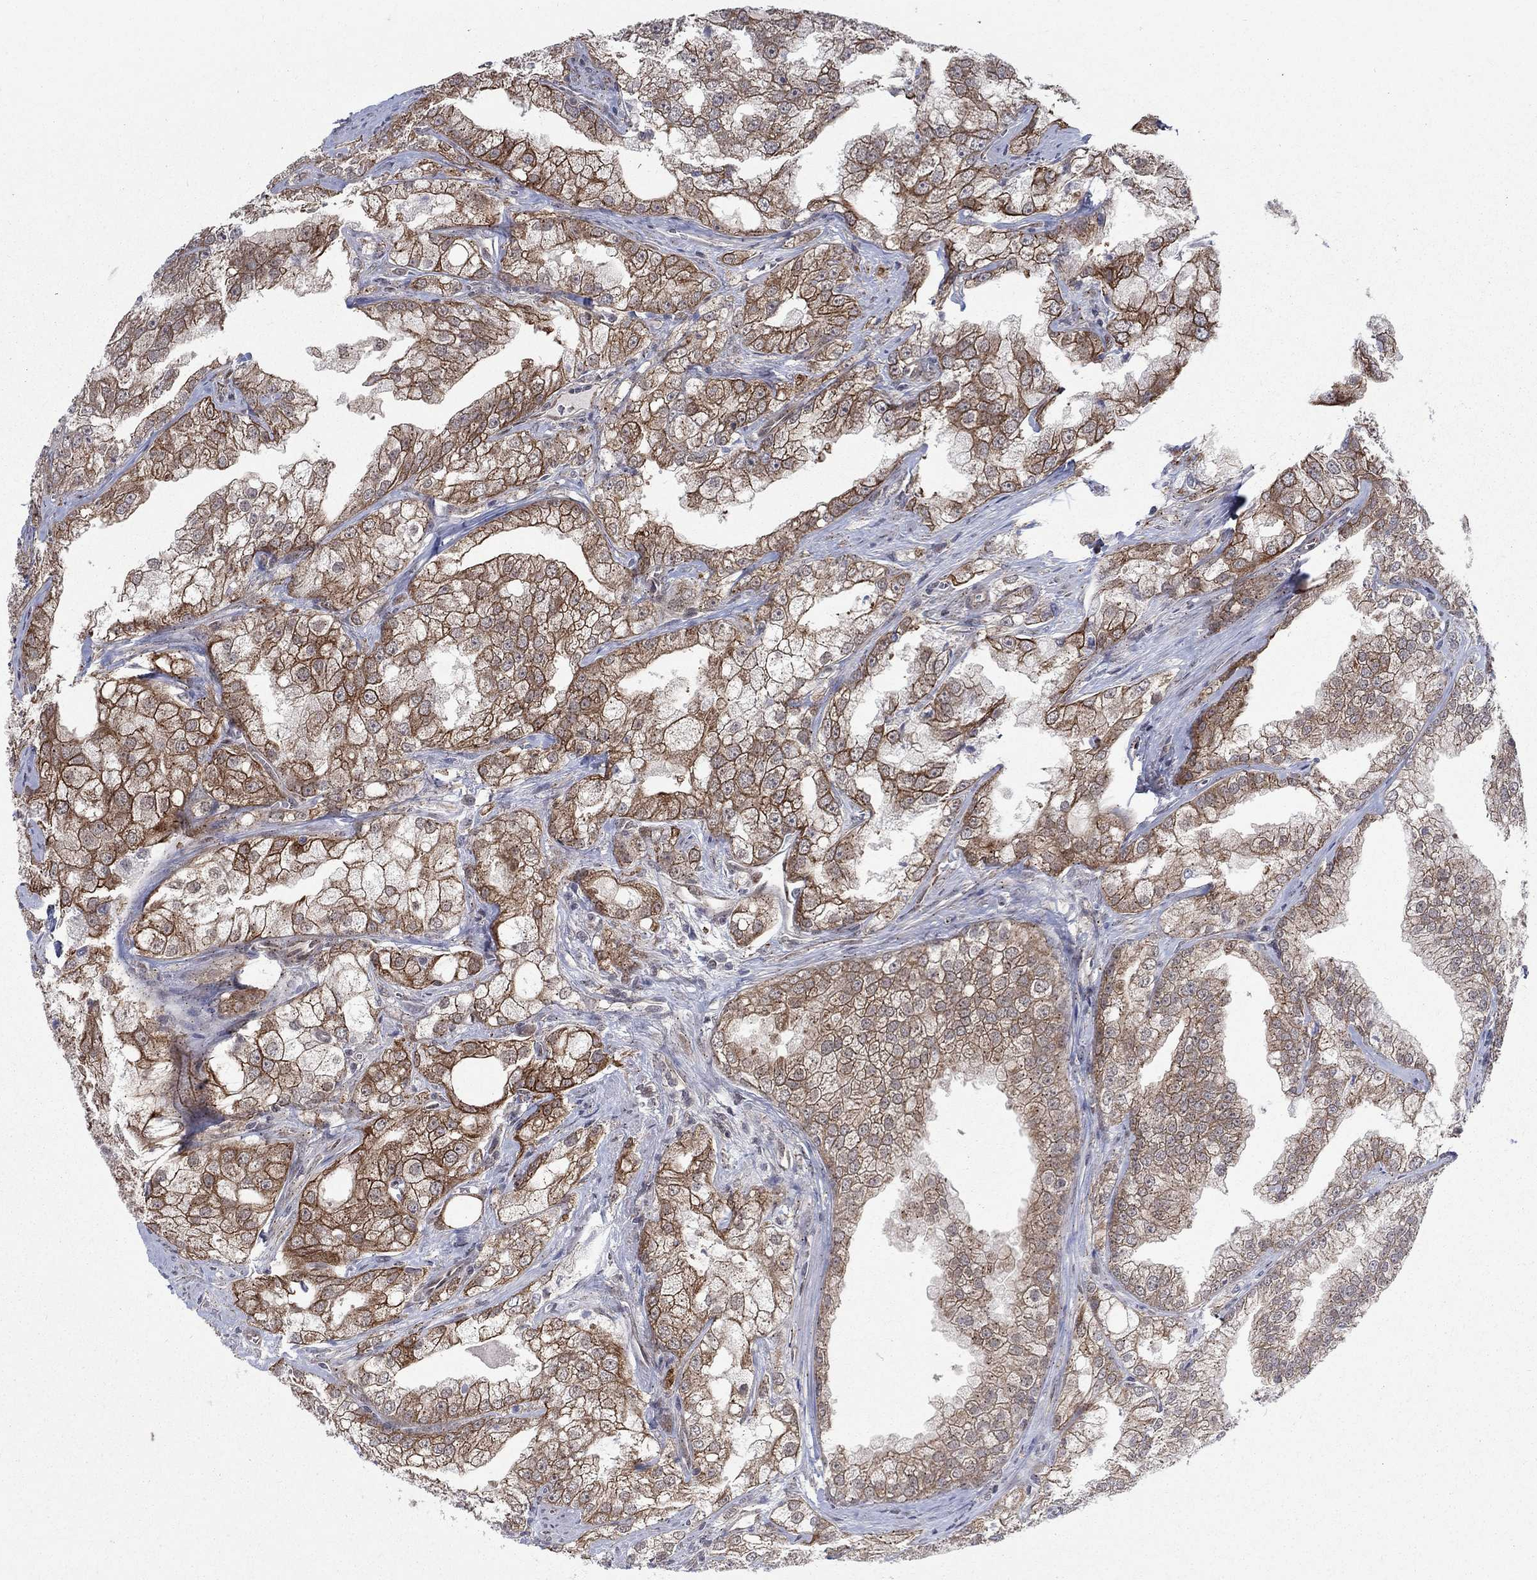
{"staining": {"intensity": "moderate", "quantity": "25%-75%", "location": "cytoplasmic/membranous"}, "tissue": "prostate cancer", "cell_type": "Tumor cells", "image_type": "cancer", "snomed": [{"axis": "morphology", "description": "Adenocarcinoma, NOS"}, {"axis": "topography", "description": "Prostate"}], "caption": "Protein expression analysis of prostate cancer exhibits moderate cytoplasmic/membranous staining in about 25%-75% of tumor cells. The protein is shown in brown color, while the nuclei are stained blue.", "gene": "SH3RF1", "patient": {"sex": "male", "age": 70}}